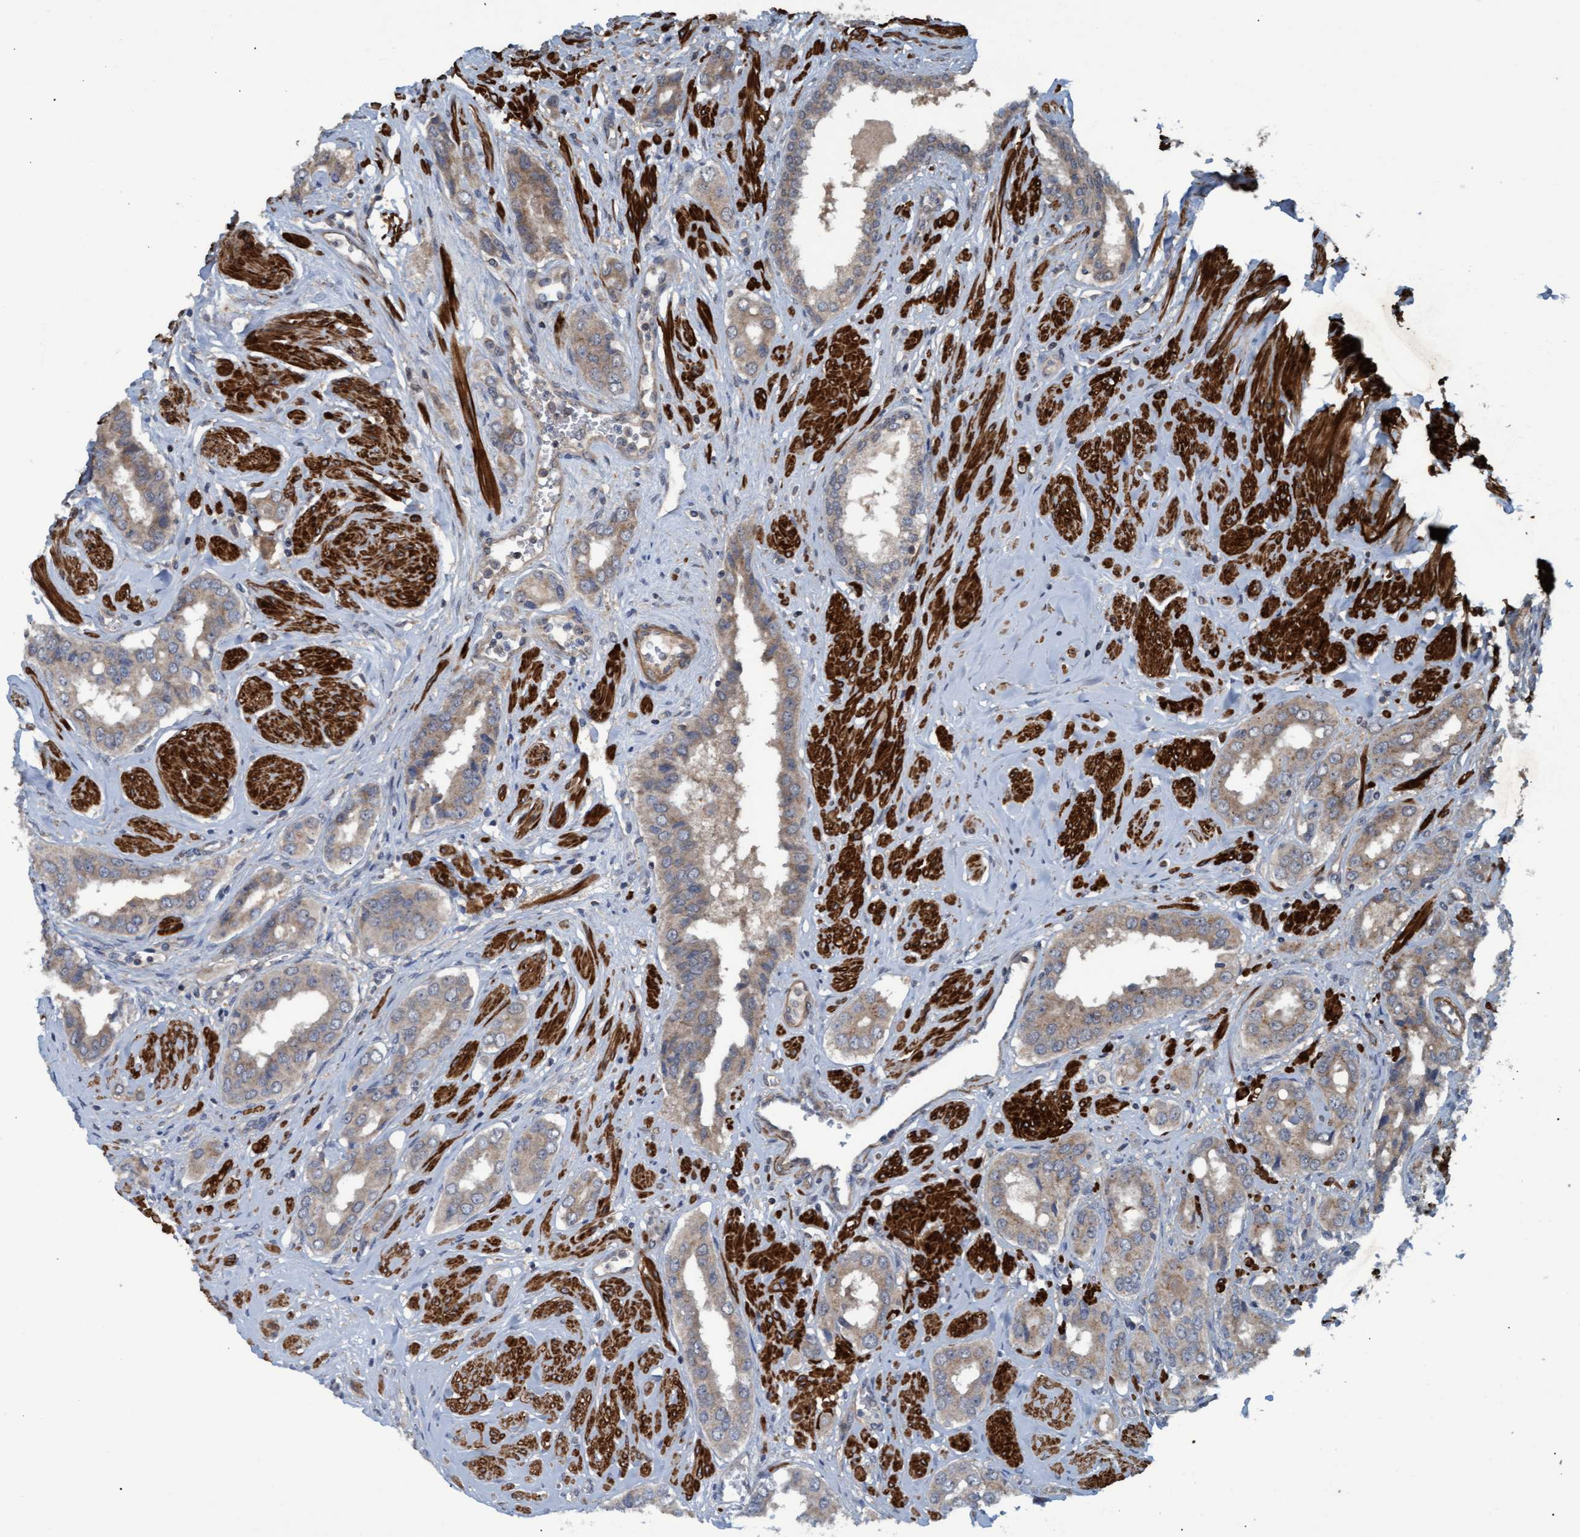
{"staining": {"intensity": "weak", "quantity": "25%-75%", "location": "cytoplasmic/membranous"}, "tissue": "prostate cancer", "cell_type": "Tumor cells", "image_type": "cancer", "snomed": [{"axis": "morphology", "description": "Adenocarcinoma, High grade"}, {"axis": "topography", "description": "Prostate"}], "caption": "Prostate cancer (high-grade adenocarcinoma) tissue shows weak cytoplasmic/membranous expression in about 25%-75% of tumor cells", "gene": "GGT6", "patient": {"sex": "male", "age": 52}}